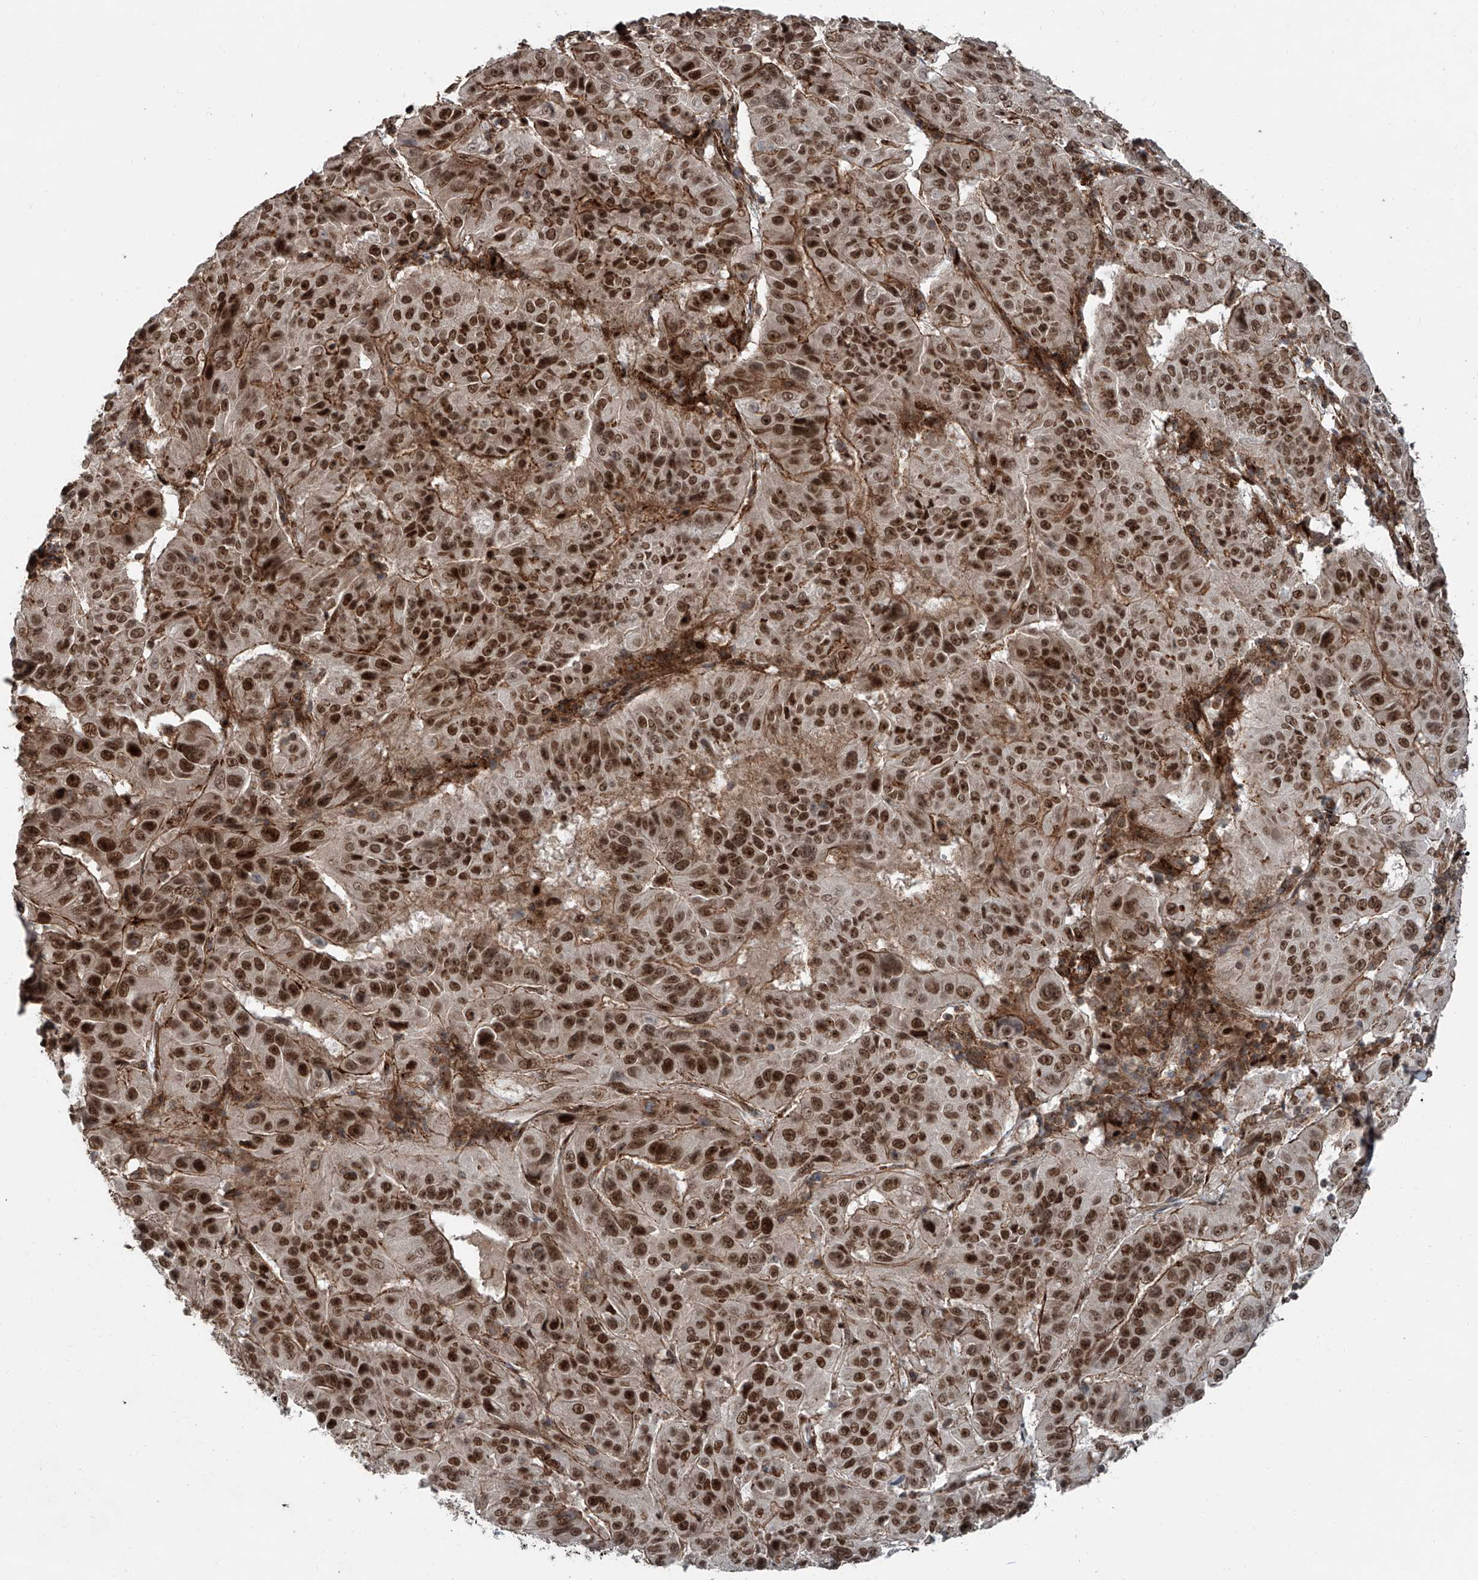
{"staining": {"intensity": "strong", "quantity": ">75%", "location": "cytoplasmic/membranous,nuclear"}, "tissue": "pancreatic cancer", "cell_type": "Tumor cells", "image_type": "cancer", "snomed": [{"axis": "morphology", "description": "Adenocarcinoma, NOS"}, {"axis": "topography", "description": "Pancreas"}], "caption": "Human pancreatic cancer (adenocarcinoma) stained with a brown dye demonstrates strong cytoplasmic/membranous and nuclear positive positivity in approximately >75% of tumor cells.", "gene": "SDE2", "patient": {"sex": "male", "age": 63}}